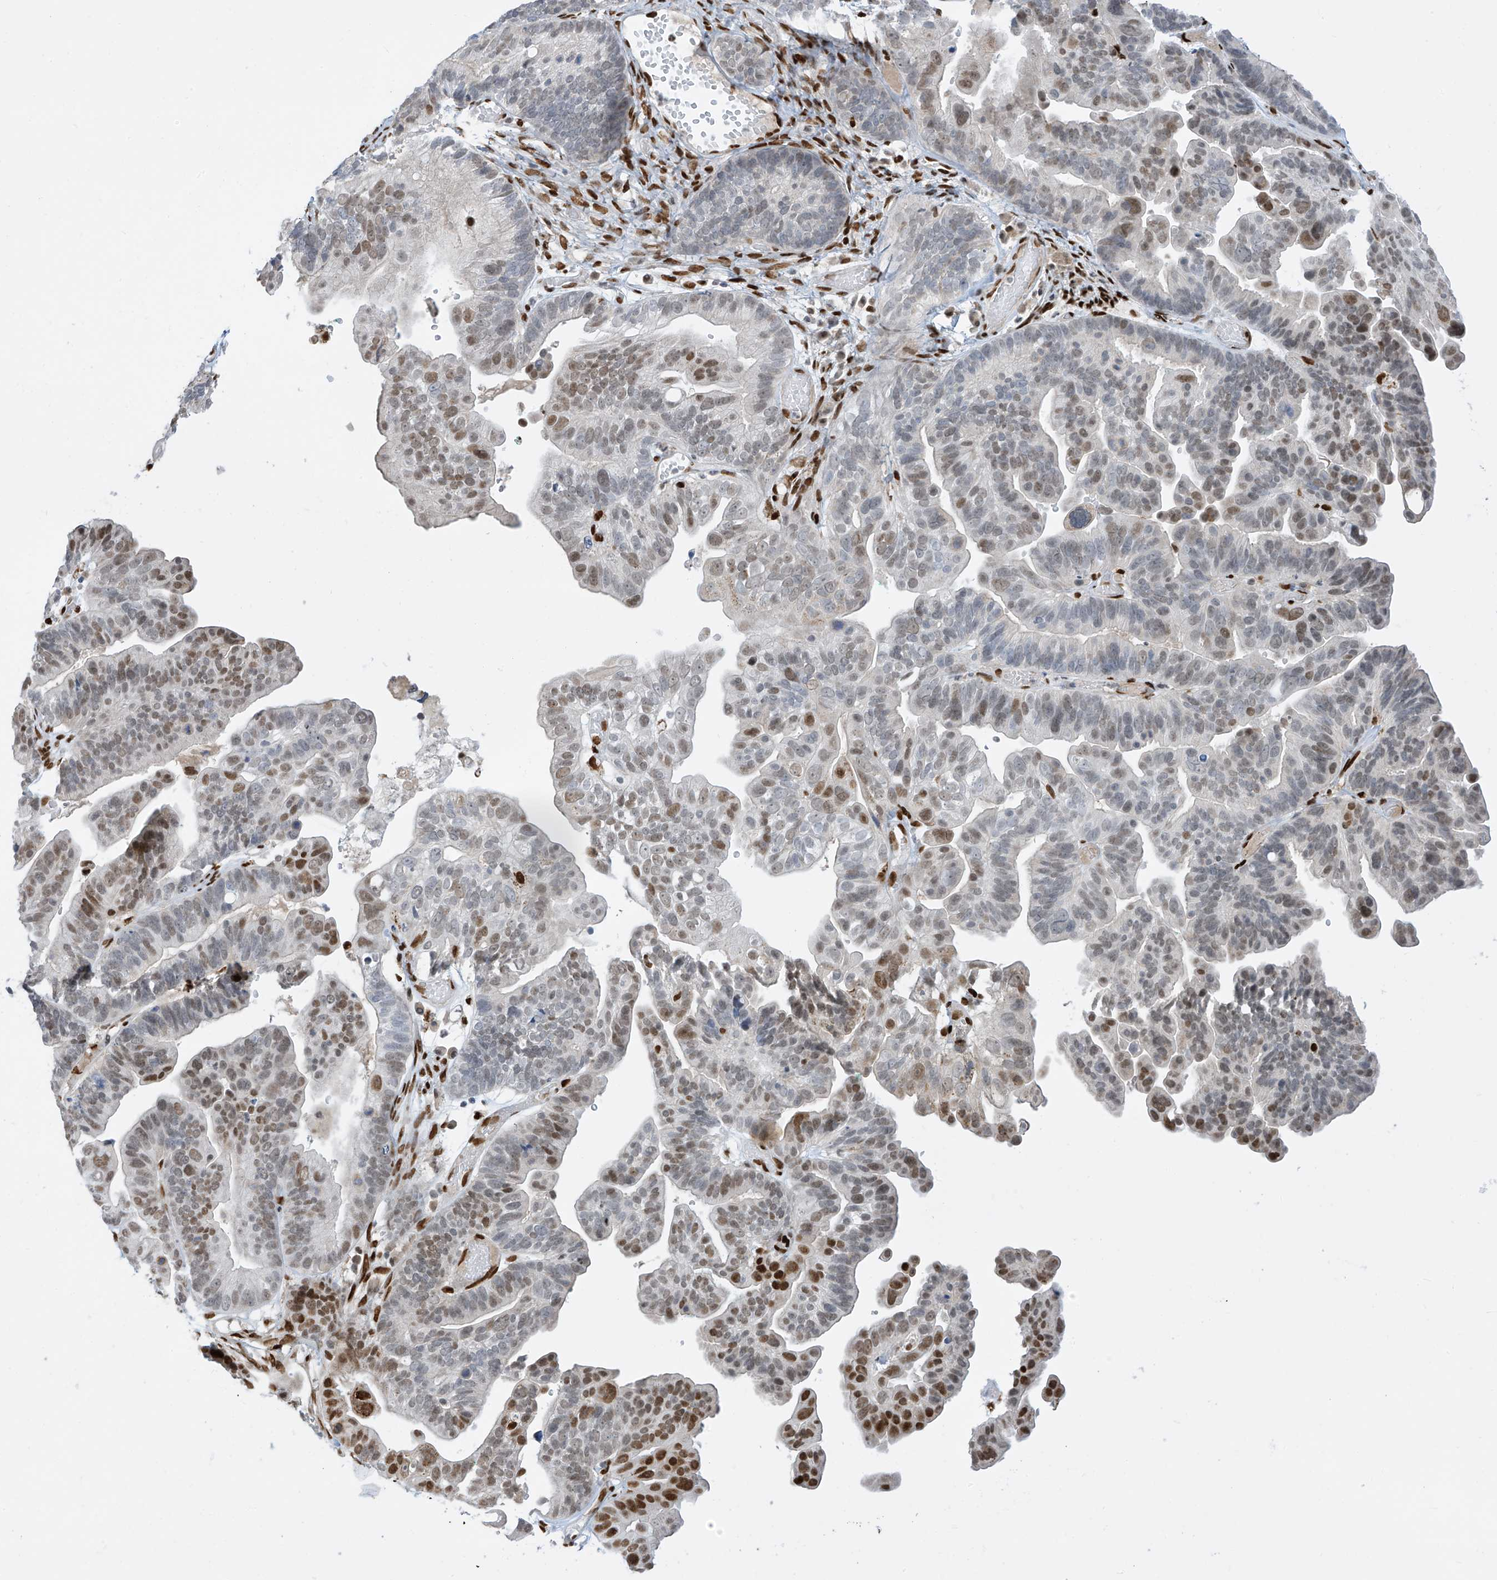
{"staining": {"intensity": "moderate", "quantity": "25%-75%", "location": "nuclear"}, "tissue": "ovarian cancer", "cell_type": "Tumor cells", "image_type": "cancer", "snomed": [{"axis": "morphology", "description": "Cystadenocarcinoma, serous, NOS"}, {"axis": "topography", "description": "Ovary"}], "caption": "High-power microscopy captured an IHC photomicrograph of ovarian cancer, revealing moderate nuclear expression in about 25%-75% of tumor cells.", "gene": "PM20D2", "patient": {"sex": "female", "age": 56}}